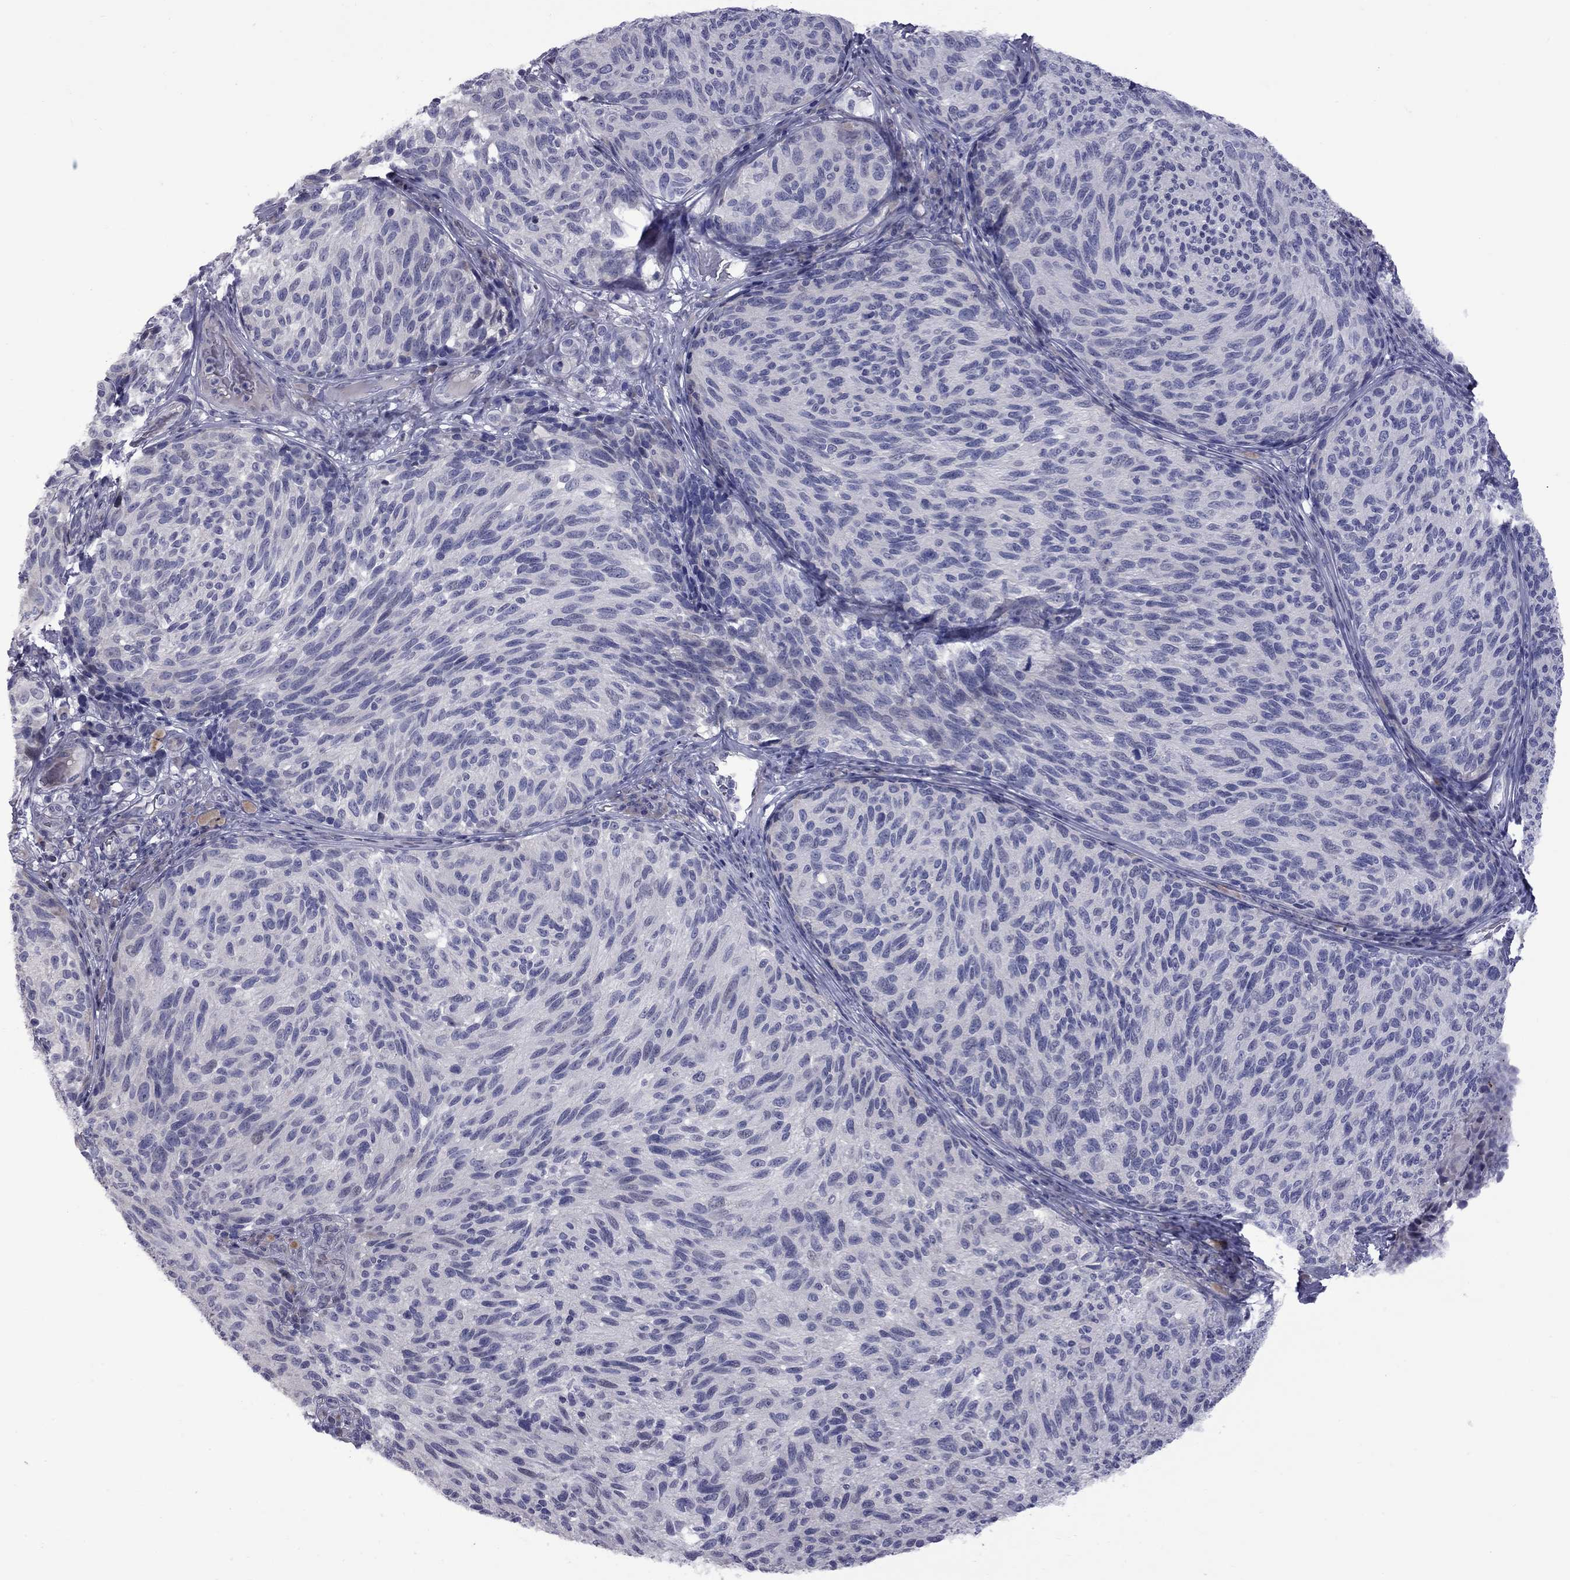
{"staining": {"intensity": "negative", "quantity": "none", "location": "none"}, "tissue": "melanoma", "cell_type": "Tumor cells", "image_type": "cancer", "snomed": [{"axis": "morphology", "description": "Malignant melanoma, NOS"}, {"axis": "topography", "description": "Skin"}], "caption": "Human malignant melanoma stained for a protein using immunohistochemistry (IHC) exhibits no staining in tumor cells.", "gene": "NRARP", "patient": {"sex": "female", "age": 73}}